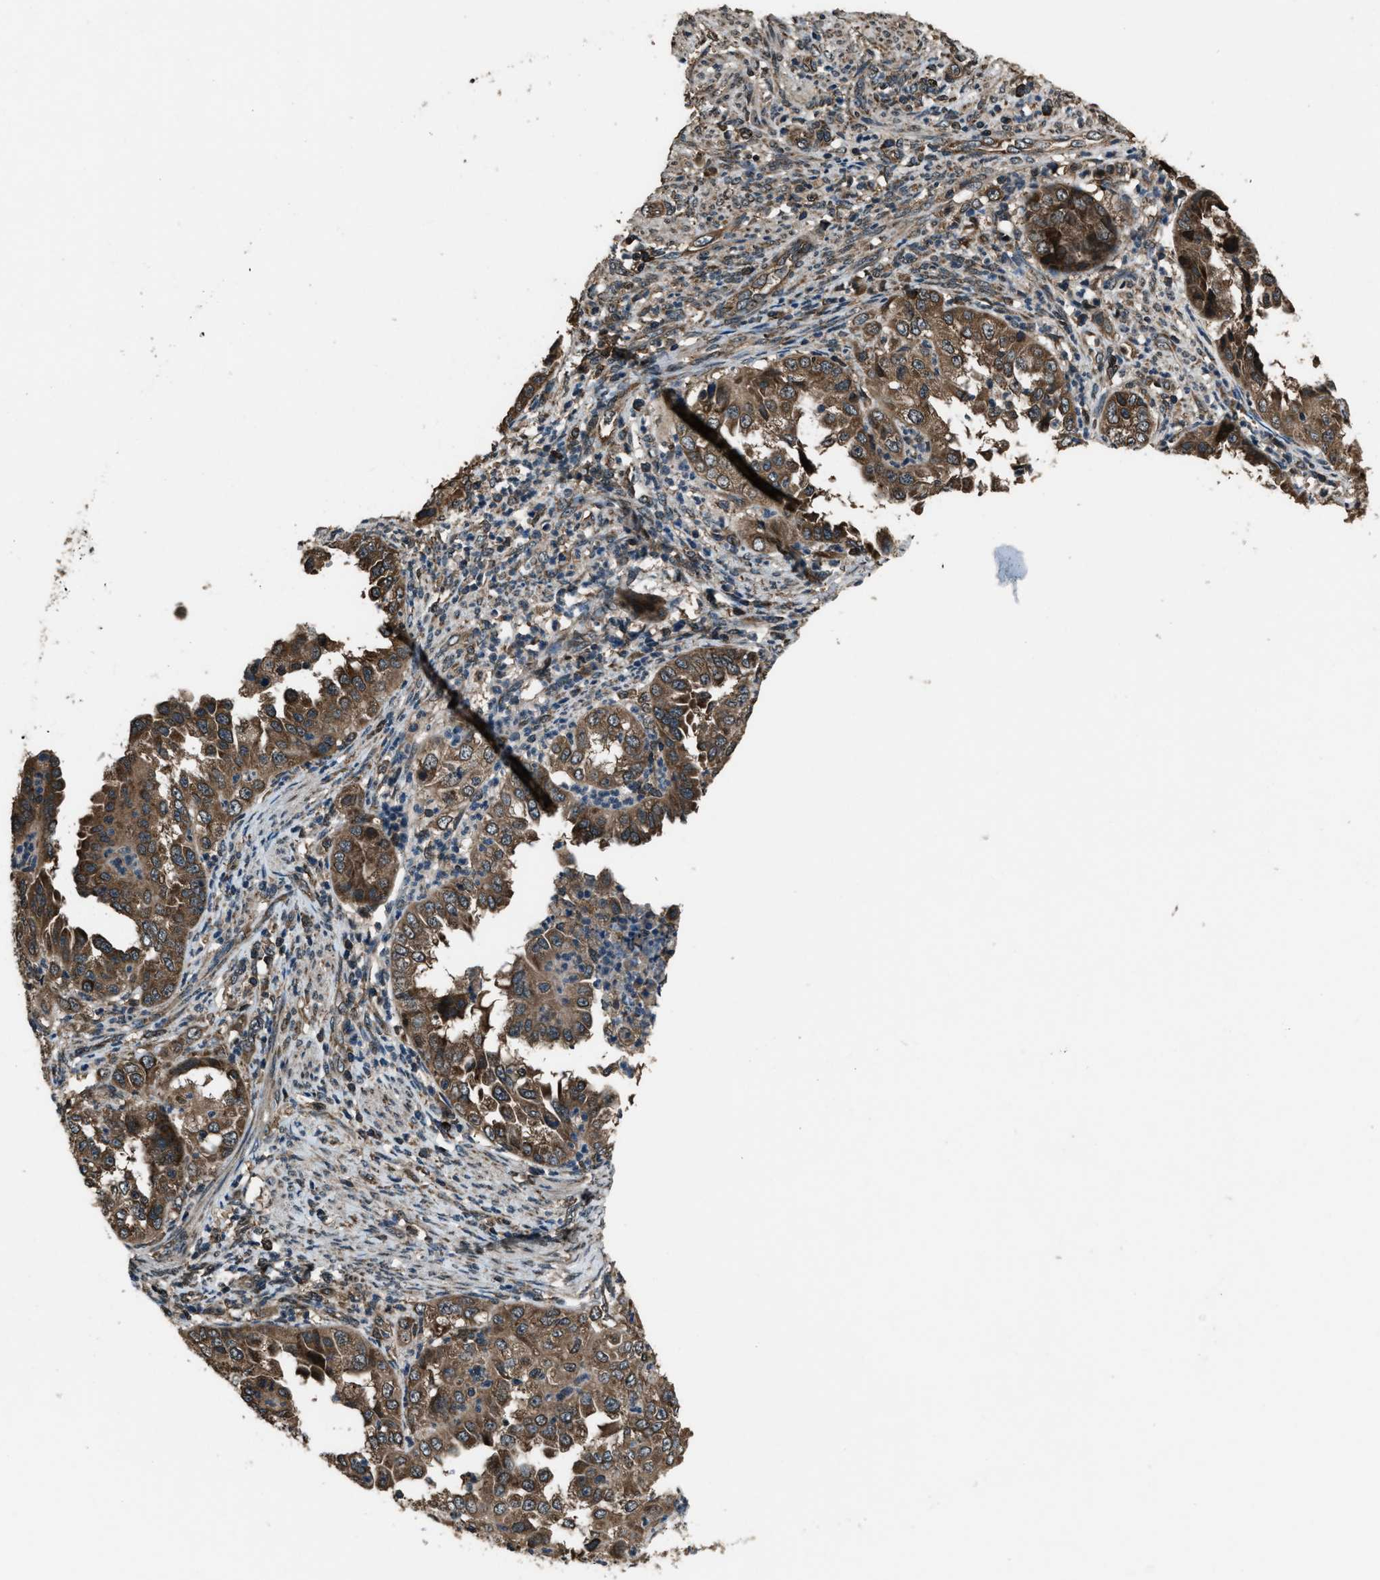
{"staining": {"intensity": "moderate", "quantity": ">75%", "location": "cytoplasmic/membranous"}, "tissue": "endometrial cancer", "cell_type": "Tumor cells", "image_type": "cancer", "snomed": [{"axis": "morphology", "description": "Adenocarcinoma, NOS"}, {"axis": "topography", "description": "Endometrium"}], "caption": "A high-resolution histopathology image shows IHC staining of endometrial adenocarcinoma, which reveals moderate cytoplasmic/membranous staining in approximately >75% of tumor cells.", "gene": "TRIM4", "patient": {"sex": "female", "age": 85}}